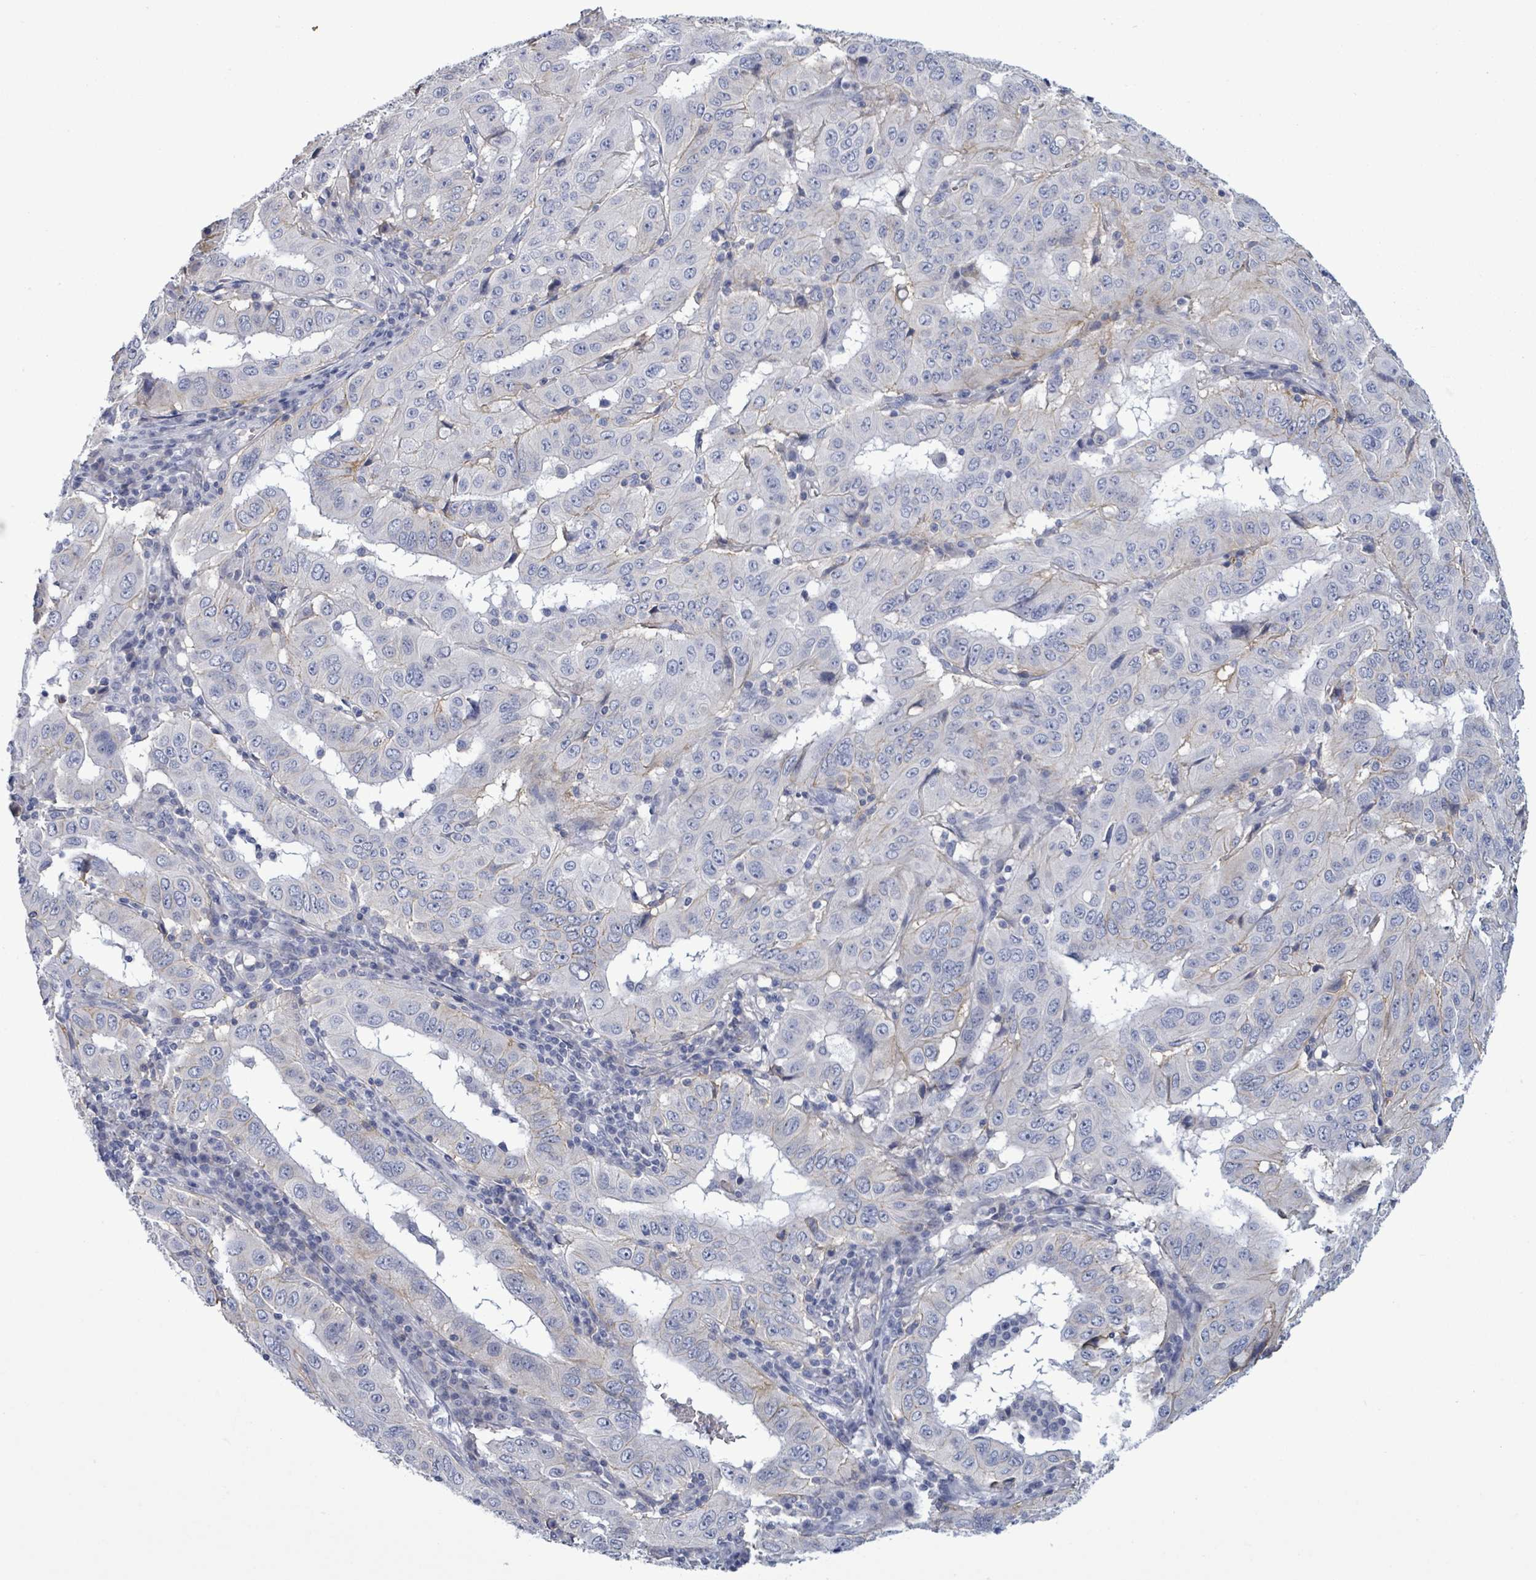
{"staining": {"intensity": "negative", "quantity": "none", "location": "none"}, "tissue": "pancreatic cancer", "cell_type": "Tumor cells", "image_type": "cancer", "snomed": [{"axis": "morphology", "description": "Adenocarcinoma, NOS"}, {"axis": "topography", "description": "Pancreas"}], "caption": "The image shows no significant expression in tumor cells of pancreatic cancer. Brightfield microscopy of IHC stained with DAB (brown) and hematoxylin (blue), captured at high magnification.", "gene": "BSG", "patient": {"sex": "male", "age": 63}}